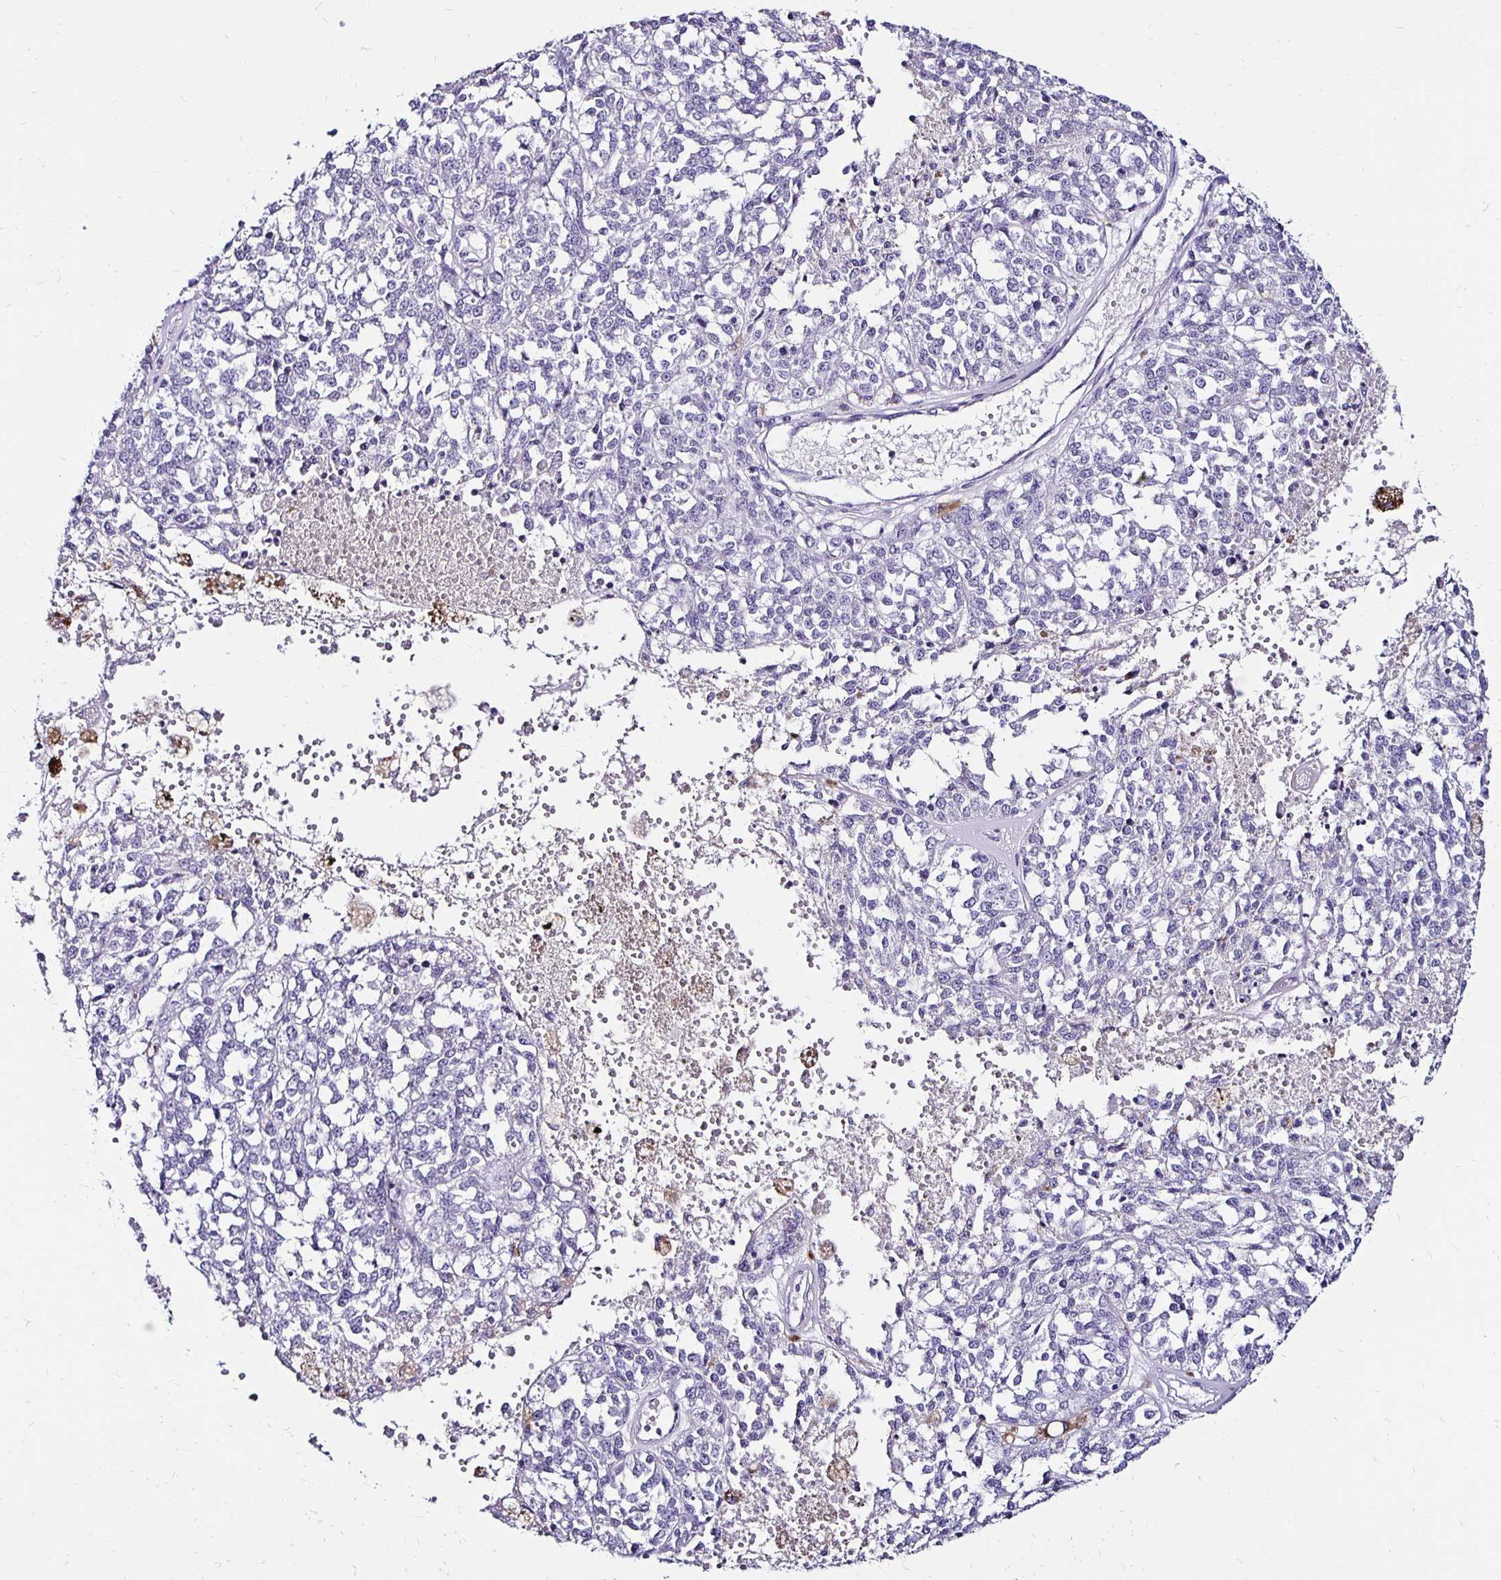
{"staining": {"intensity": "negative", "quantity": "none", "location": "none"}, "tissue": "melanoma", "cell_type": "Tumor cells", "image_type": "cancer", "snomed": [{"axis": "morphology", "description": "Malignant melanoma, Metastatic site"}, {"axis": "topography", "description": "Lymph node"}], "caption": "The histopathology image reveals no significant staining in tumor cells of melanoma.", "gene": "KCNT1", "patient": {"sex": "female", "age": 64}}